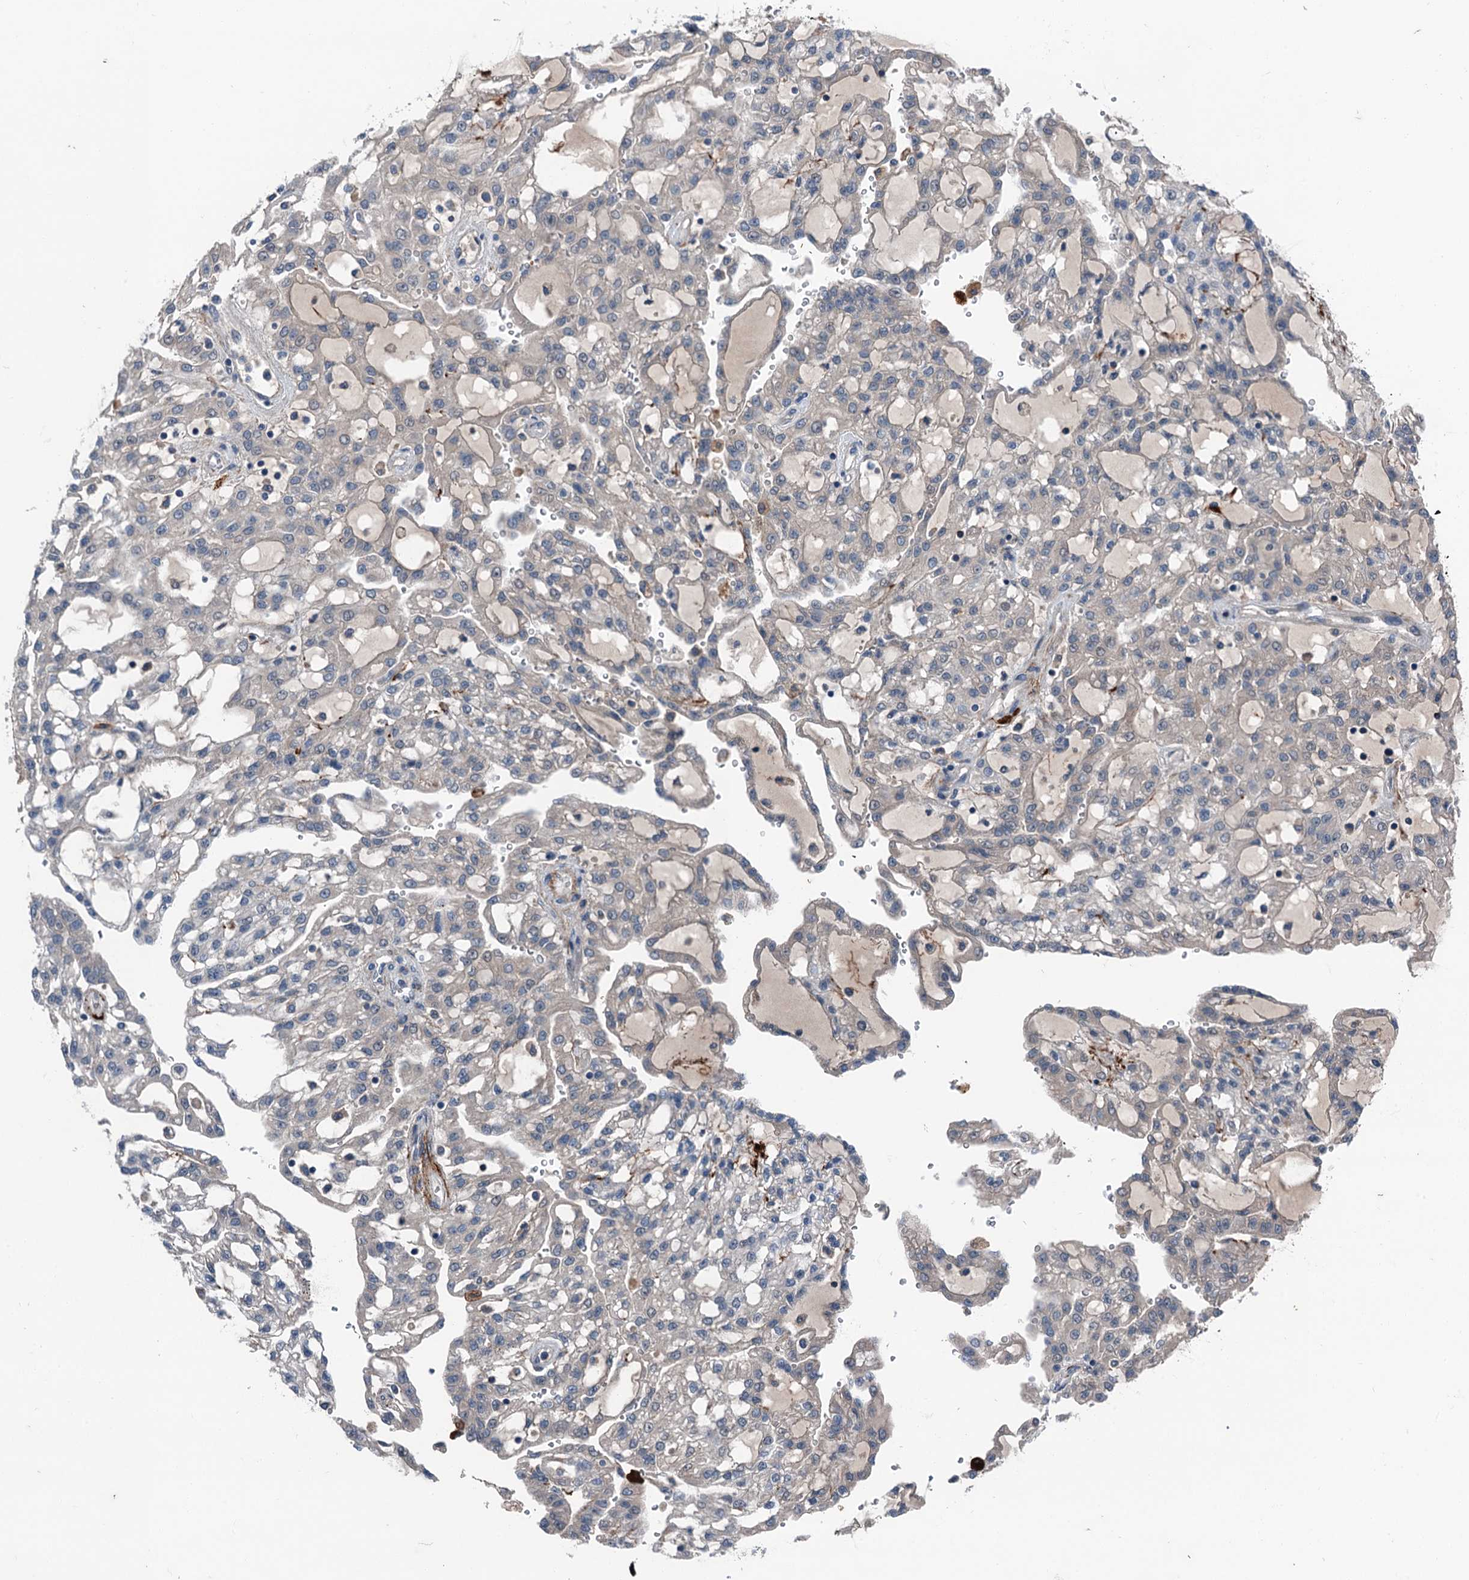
{"staining": {"intensity": "negative", "quantity": "none", "location": "none"}, "tissue": "renal cancer", "cell_type": "Tumor cells", "image_type": "cancer", "snomed": [{"axis": "morphology", "description": "Adenocarcinoma, NOS"}, {"axis": "topography", "description": "Kidney"}], "caption": "DAB immunohistochemical staining of human renal adenocarcinoma demonstrates no significant positivity in tumor cells. (Stains: DAB (3,3'-diaminobenzidine) IHC with hematoxylin counter stain, Microscopy: brightfield microscopy at high magnification).", "gene": "SLC2A10", "patient": {"sex": "male", "age": 63}}